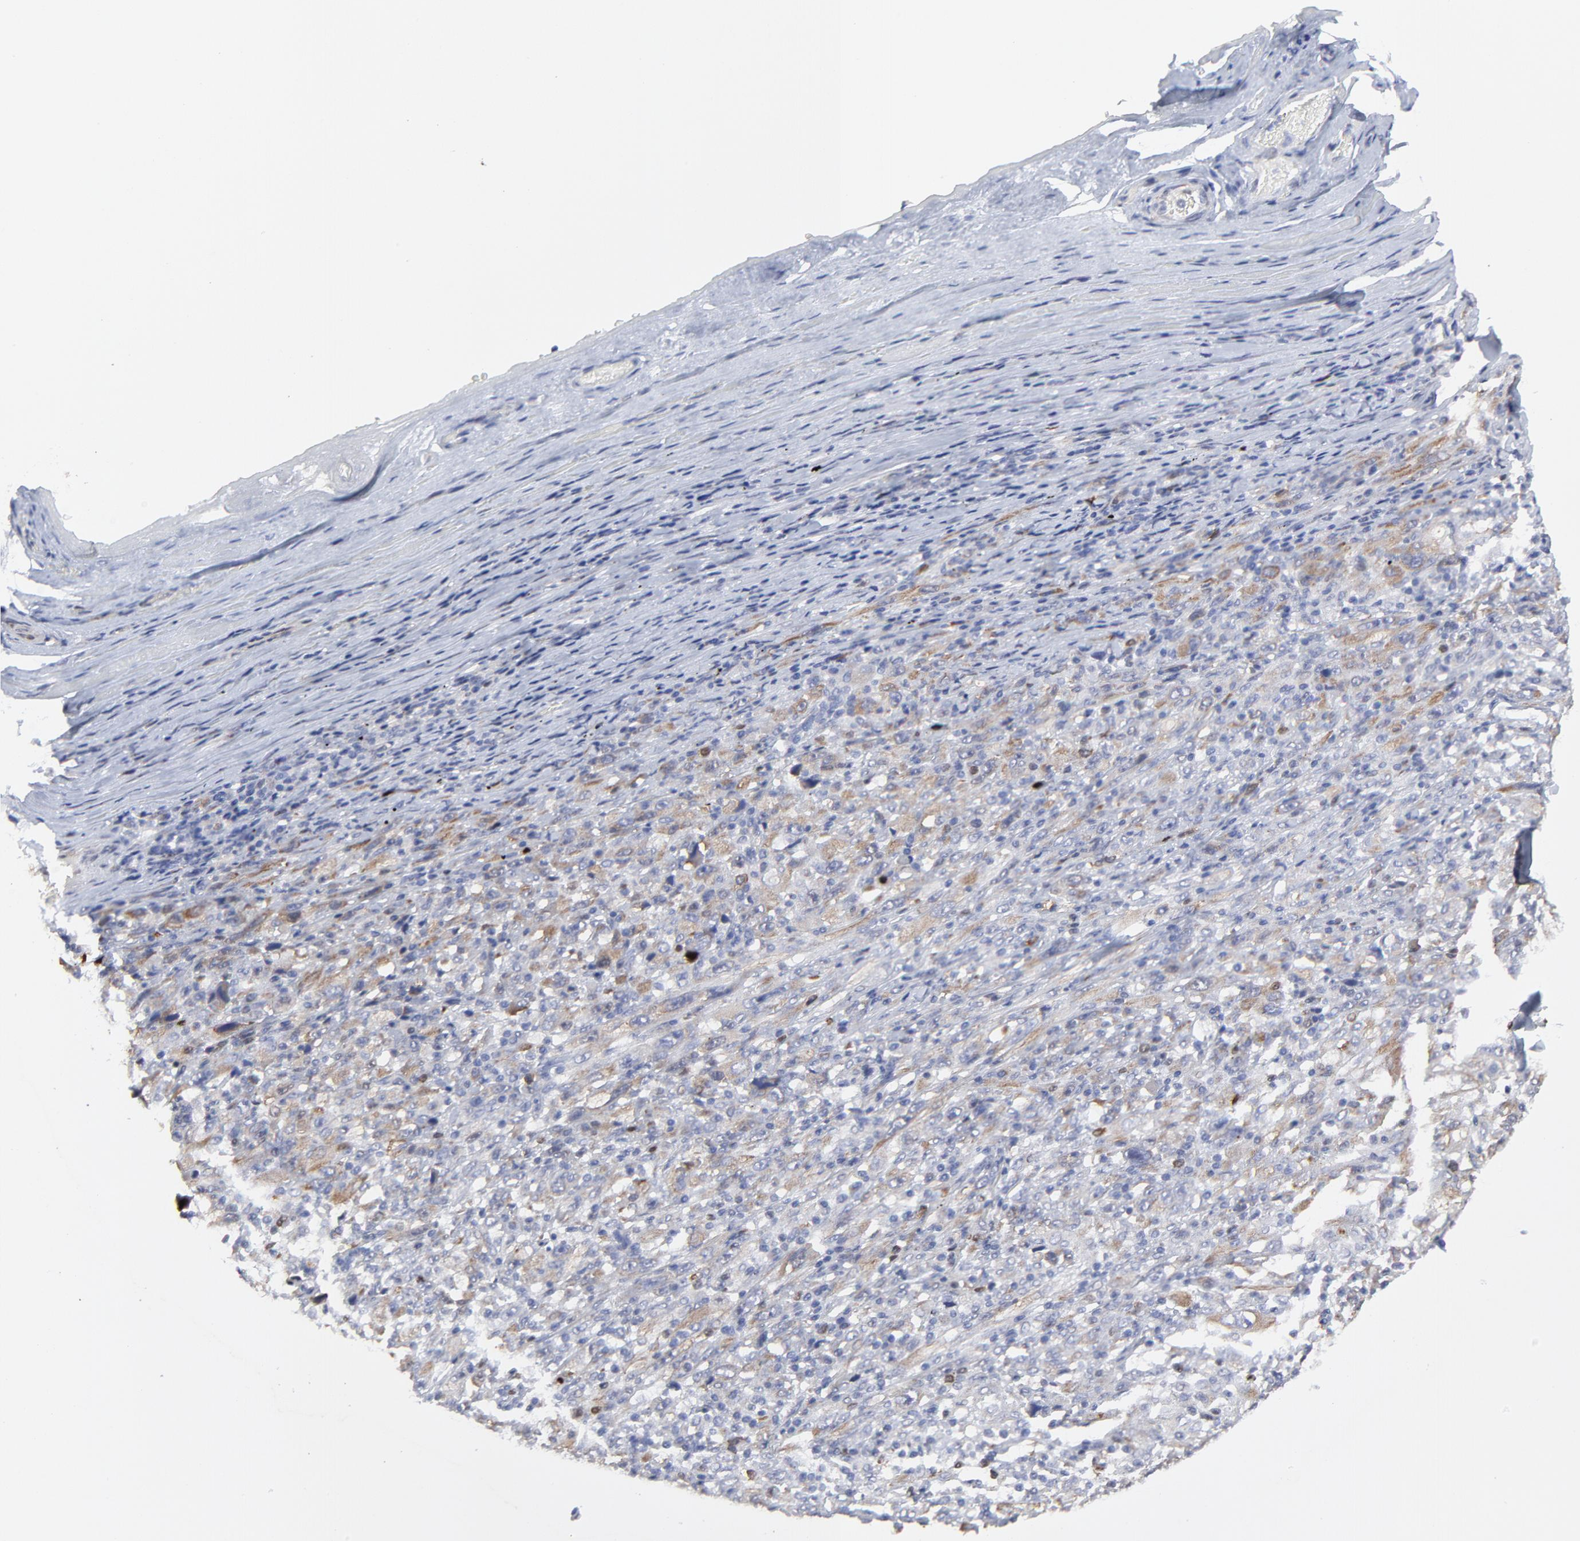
{"staining": {"intensity": "weak", "quantity": "<25%", "location": "cytoplasmic/membranous"}, "tissue": "melanoma", "cell_type": "Tumor cells", "image_type": "cancer", "snomed": [{"axis": "morphology", "description": "Malignant melanoma, Metastatic site"}, {"axis": "topography", "description": "Skin"}], "caption": "Tumor cells show no significant protein expression in melanoma.", "gene": "NCAPH", "patient": {"sex": "female", "age": 56}}